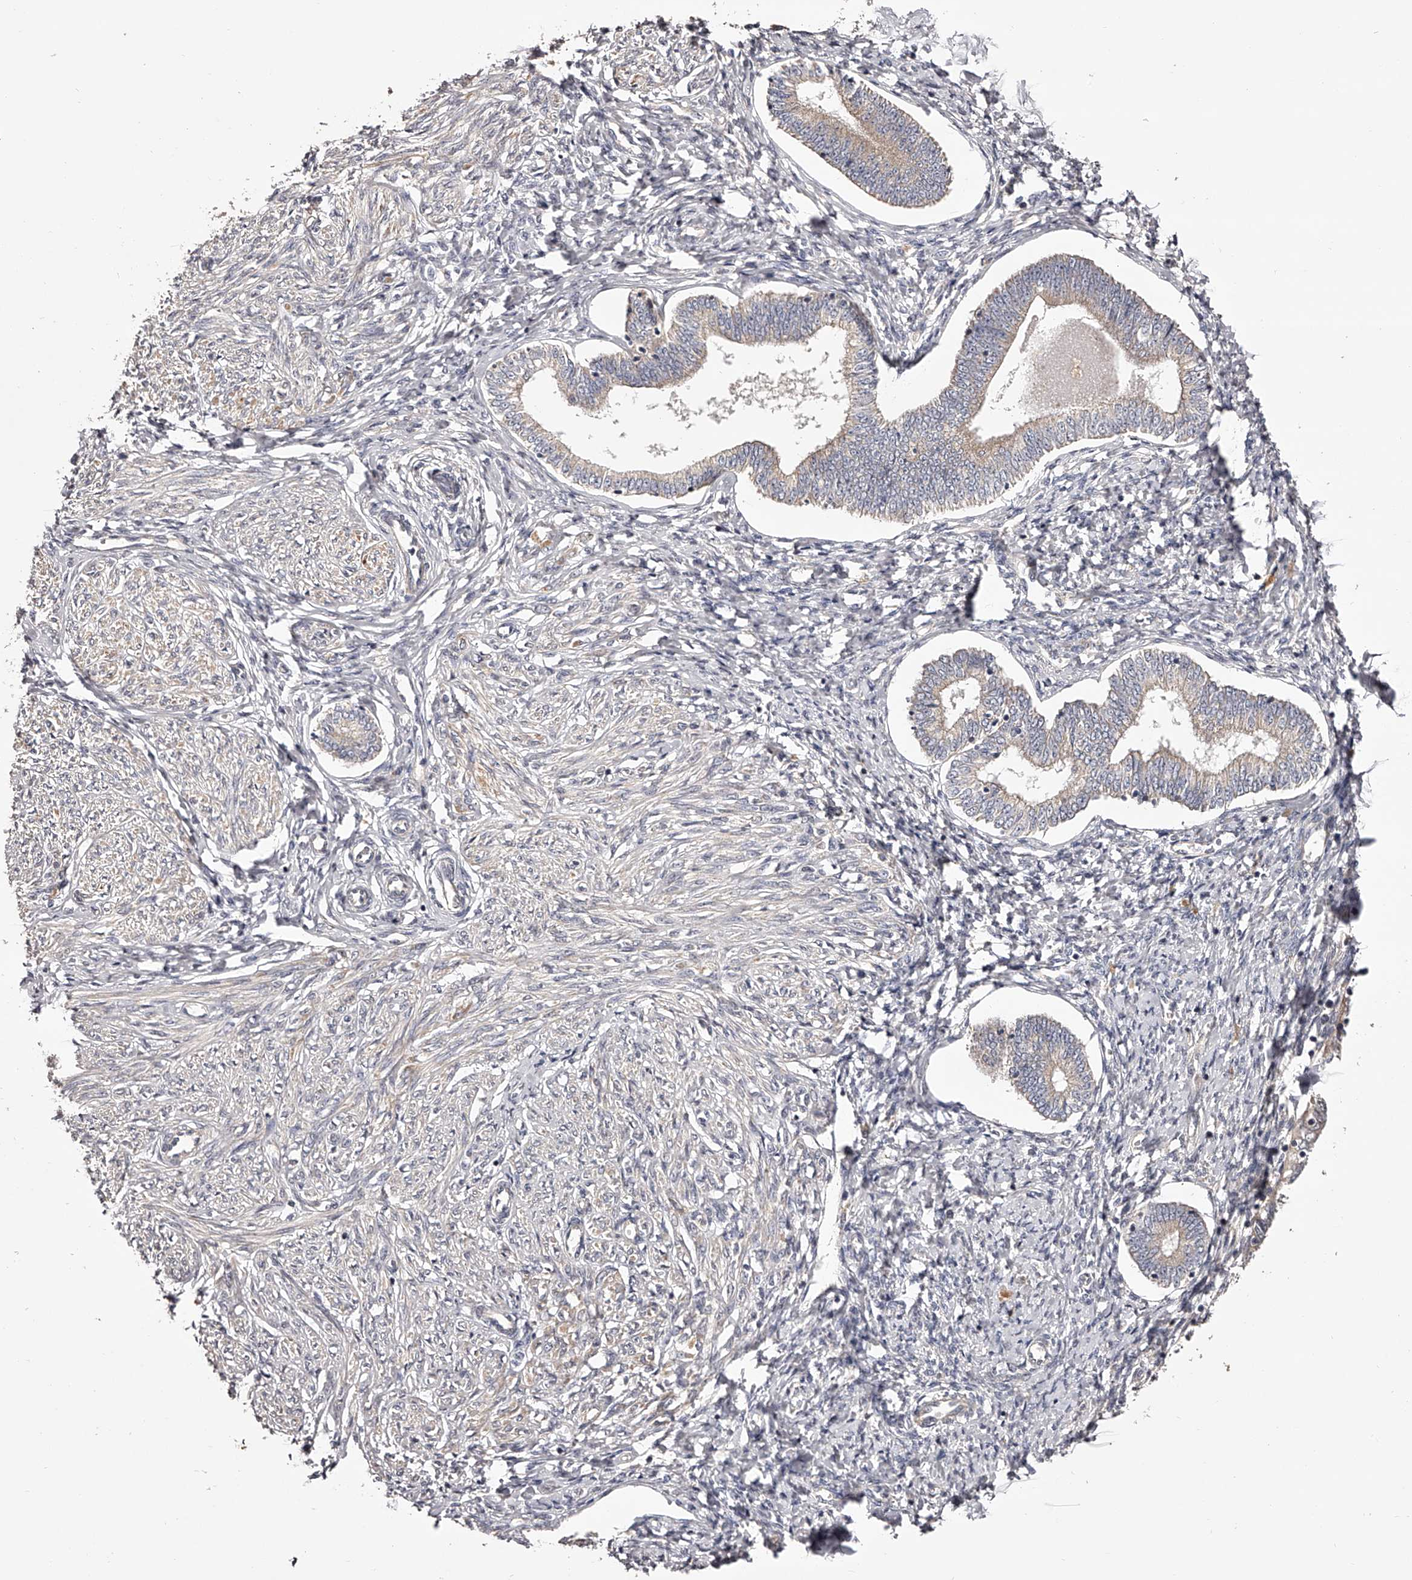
{"staining": {"intensity": "weak", "quantity": "25%-75%", "location": "cytoplasmic/membranous"}, "tissue": "endometrium", "cell_type": "Cells in endometrial stroma", "image_type": "normal", "snomed": [{"axis": "morphology", "description": "Normal tissue, NOS"}, {"axis": "topography", "description": "Endometrium"}], "caption": "IHC histopathology image of unremarkable endometrium: human endometrium stained using immunohistochemistry shows low levels of weak protein expression localized specifically in the cytoplasmic/membranous of cells in endometrial stroma, appearing as a cytoplasmic/membranous brown color.", "gene": "ODF2L", "patient": {"sex": "female", "age": 72}}